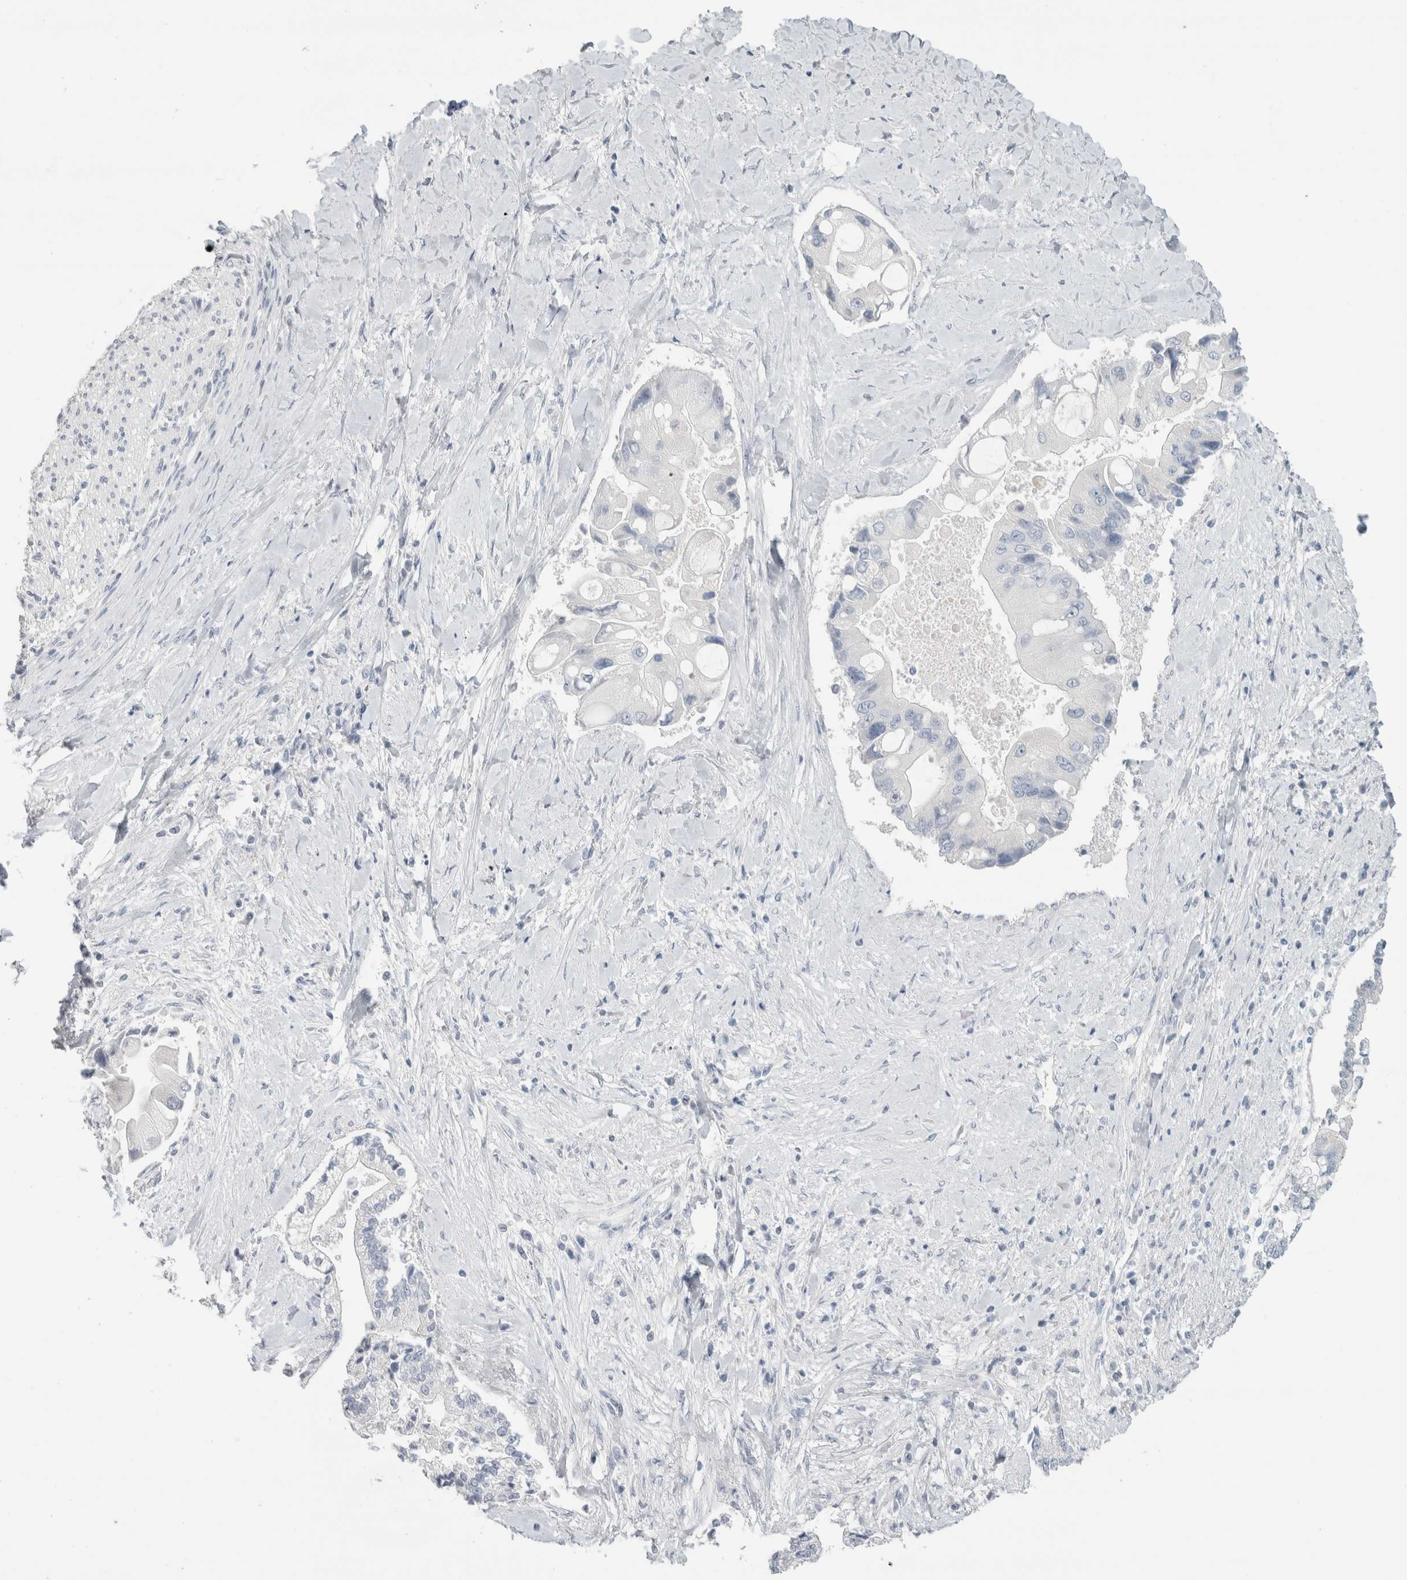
{"staining": {"intensity": "negative", "quantity": "none", "location": "none"}, "tissue": "liver cancer", "cell_type": "Tumor cells", "image_type": "cancer", "snomed": [{"axis": "morphology", "description": "Cholangiocarcinoma"}, {"axis": "topography", "description": "Liver"}], "caption": "Immunohistochemical staining of human liver cancer (cholangiocarcinoma) shows no significant positivity in tumor cells. (Brightfield microscopy of DAB immunohistochemistry (IHC) at high magnification).", "gene": "SLC6A1", "patient": {"sex": "male", "age": 50}}